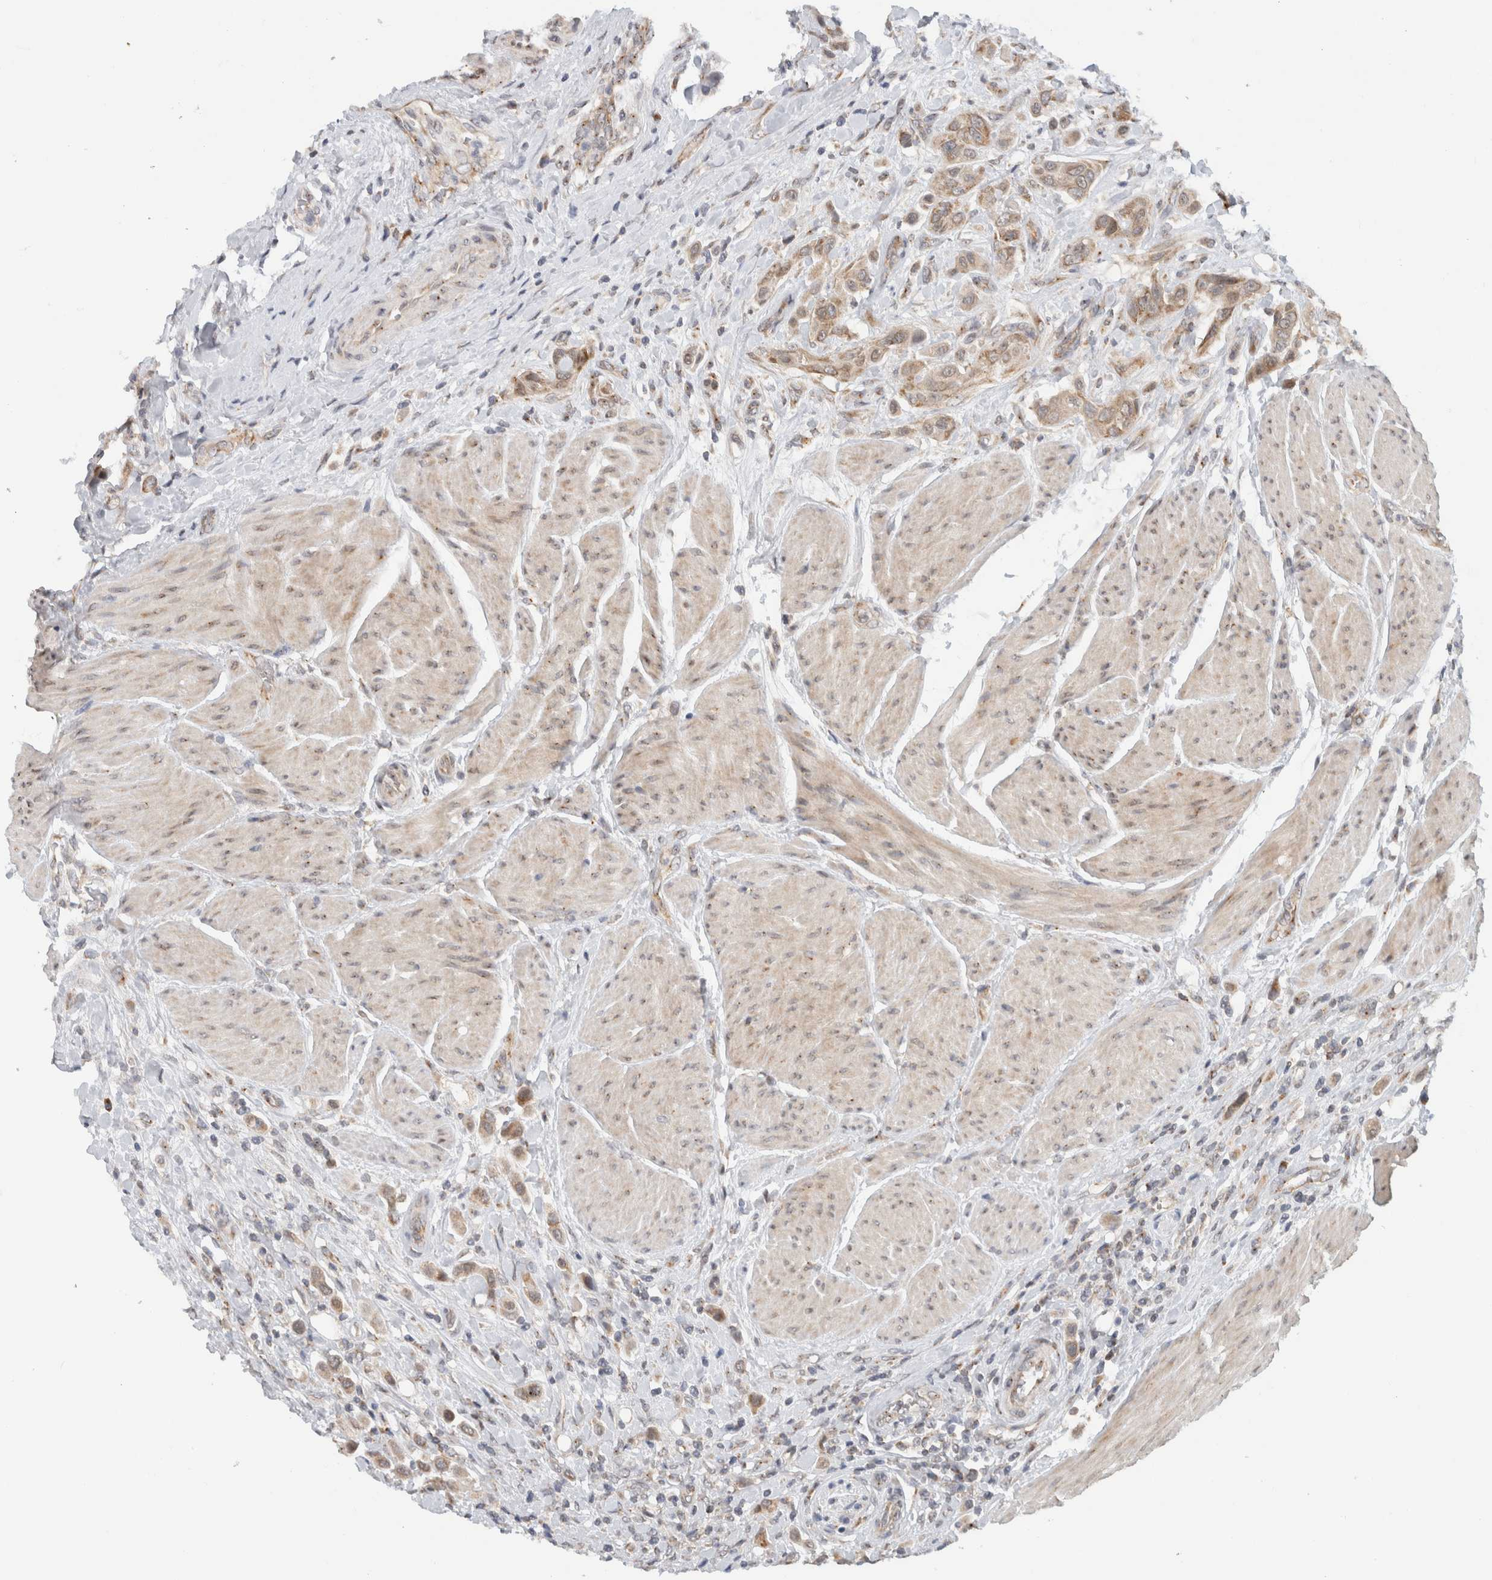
{"staining": {"intensity": "moderate", "quantity": "25%-75%", "location": "cytoplasmic/membranous"}, "tissue": "urothelial cancer", "cell_type": "Tumor cells", "image_type": "cancer", "snomed": [{"axis": "morphology", "description": "Urothelial carcinoma, High grade"}, {"axis": "topography", "description": "Urinary bladder"}], "caption": "The immunohistochemical stain highlights moderate cytoplasmic/membranous positivity in tumor cells of urothelial cancer tissue.", "gene": "CMC2", "patient": {"sex": "male", "age": 50}}